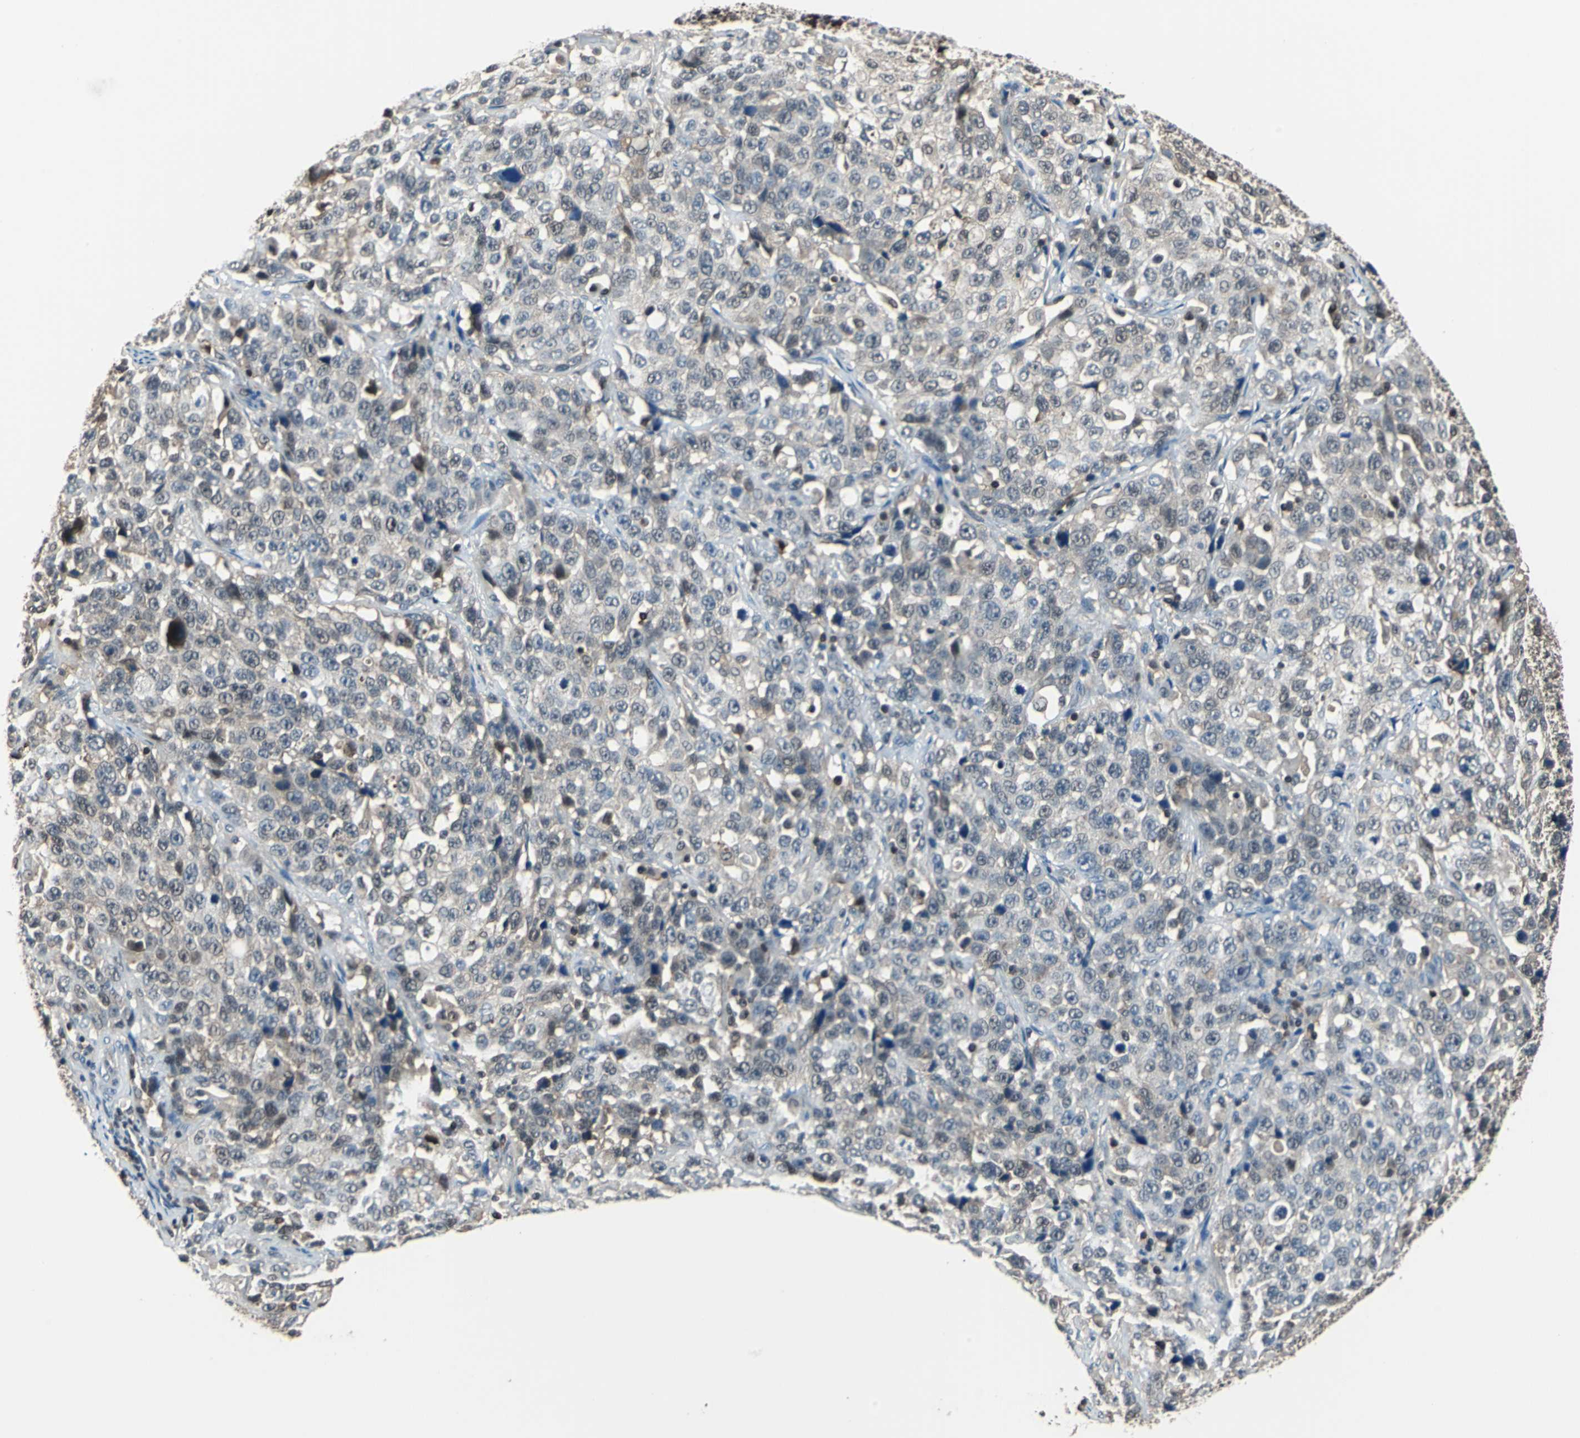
{"staining": {"intensity": "weak", "quantity": "25%-75%", "location": "cytoplasmic/membranous"}, "tissue": "stomach cancer", "cell_type": "Tumor cells", "image_type": "cancer", "snomed": [{"axis": "morphology", "description": "Normal tissue, NOS"}, {"axis": "morphology", "description": "Adenocarcinoma, NOS"}, {"axis": "topography", "description": "Stomach"}], "caption": "IHC of human adenocarcinoma (stomach) demonstrates low levels of weak cytoplasmic/membranous positivity in approximately 25%-75% of tumor cells. (IHC, brightfield microscopy, high magnification).", "gene": "PSME1", "patient": {"sex": "male", "age": 48}}